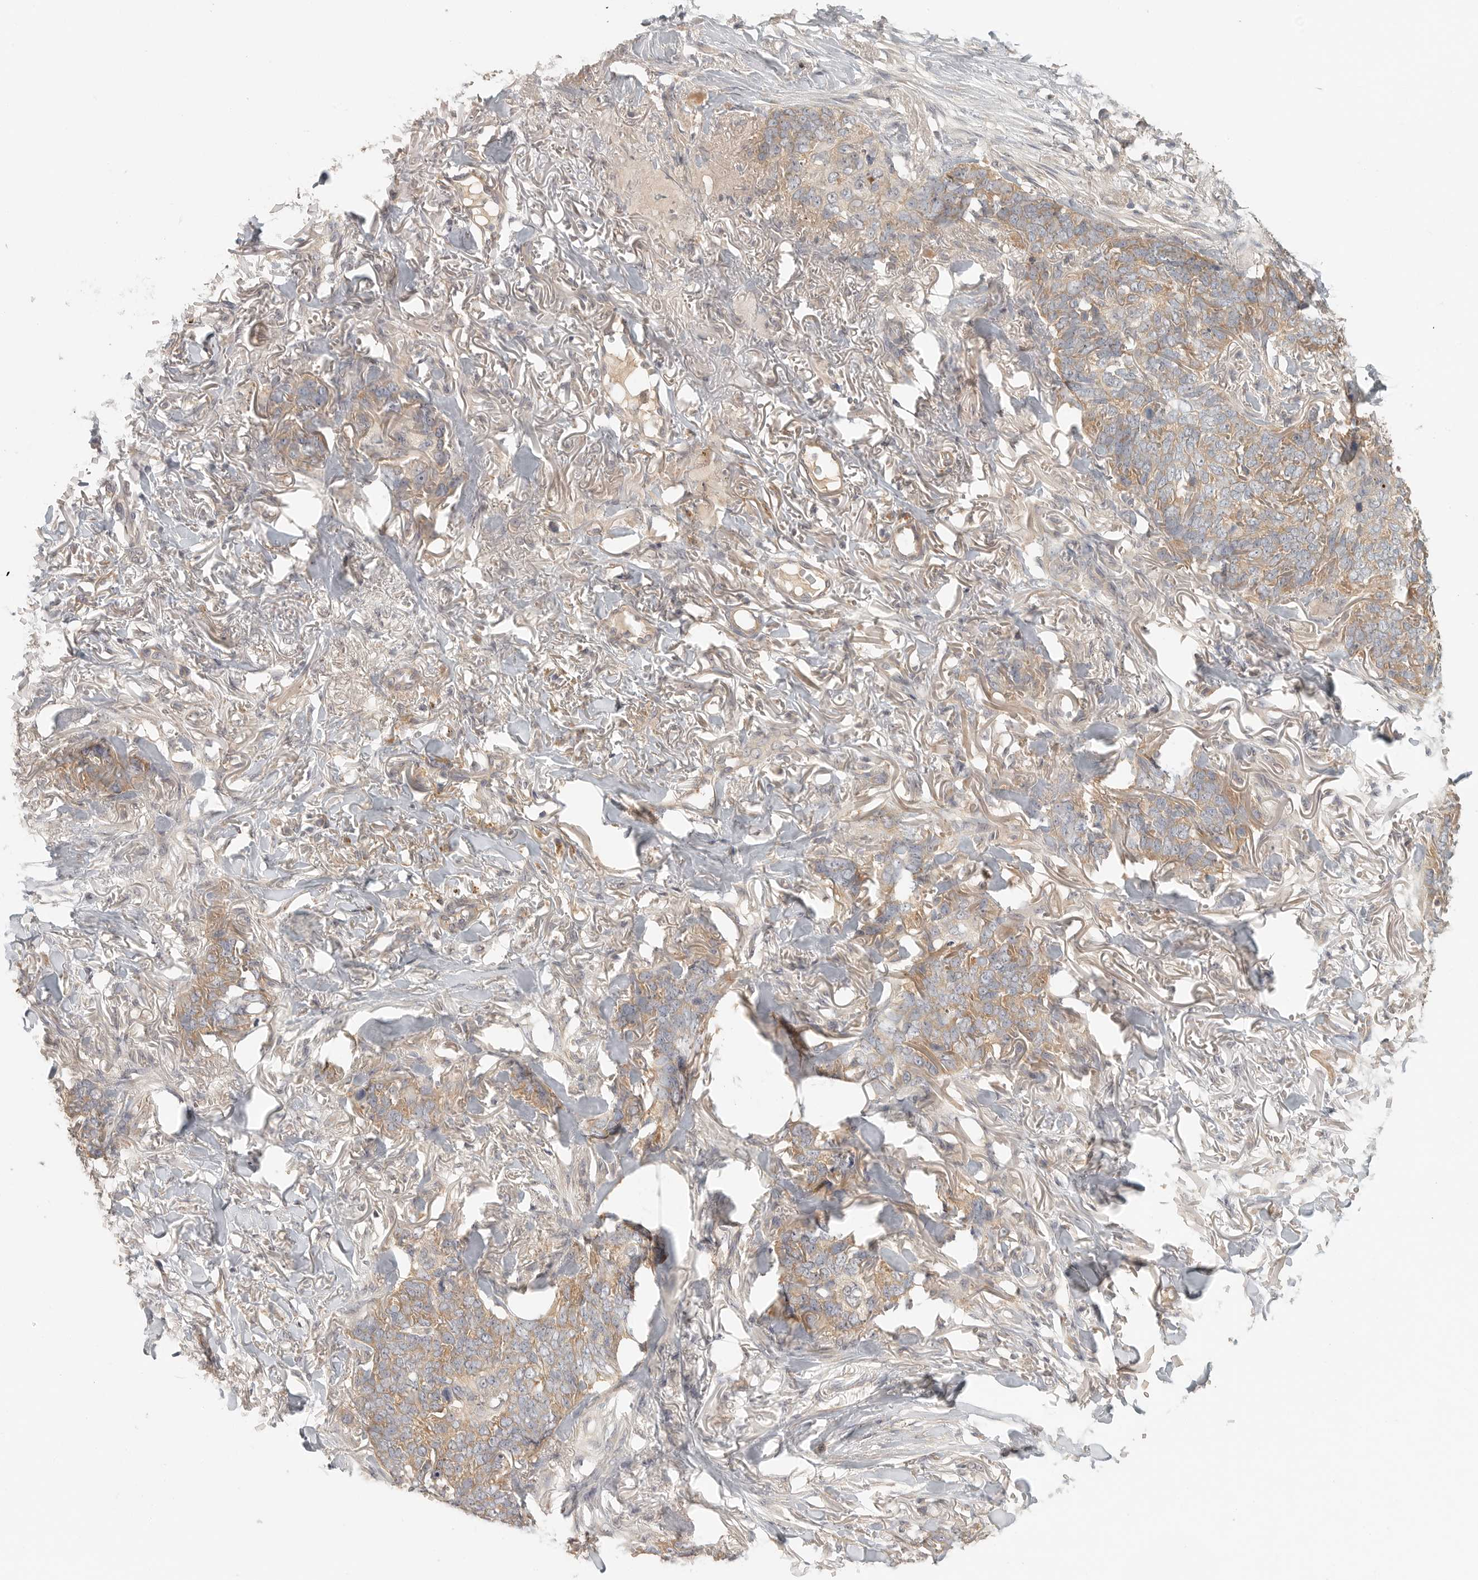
{"staining": {"intensity": "weak", "quantity": ">75%", "location": "cytoplasmic/membranous"}, "tissue": "skin cancer", "cell_type": "Tumor cells", "image_type": "cancer", "snomed": [{"axis": "morphology", "description": "Normal tissue, NOS"}, {"axis": "morphology", "description": "Basal cell carcinoma"}, {"axis": "topography", "description": "Skin"}], "caption": "This is an image of immunohistochemistry staining of skin cancer, which shows weak staining in the cytoplasmic/membranous of tumor cells.", "gene": "HDAC6", "patient": {"sex": "male", "age": 77}}